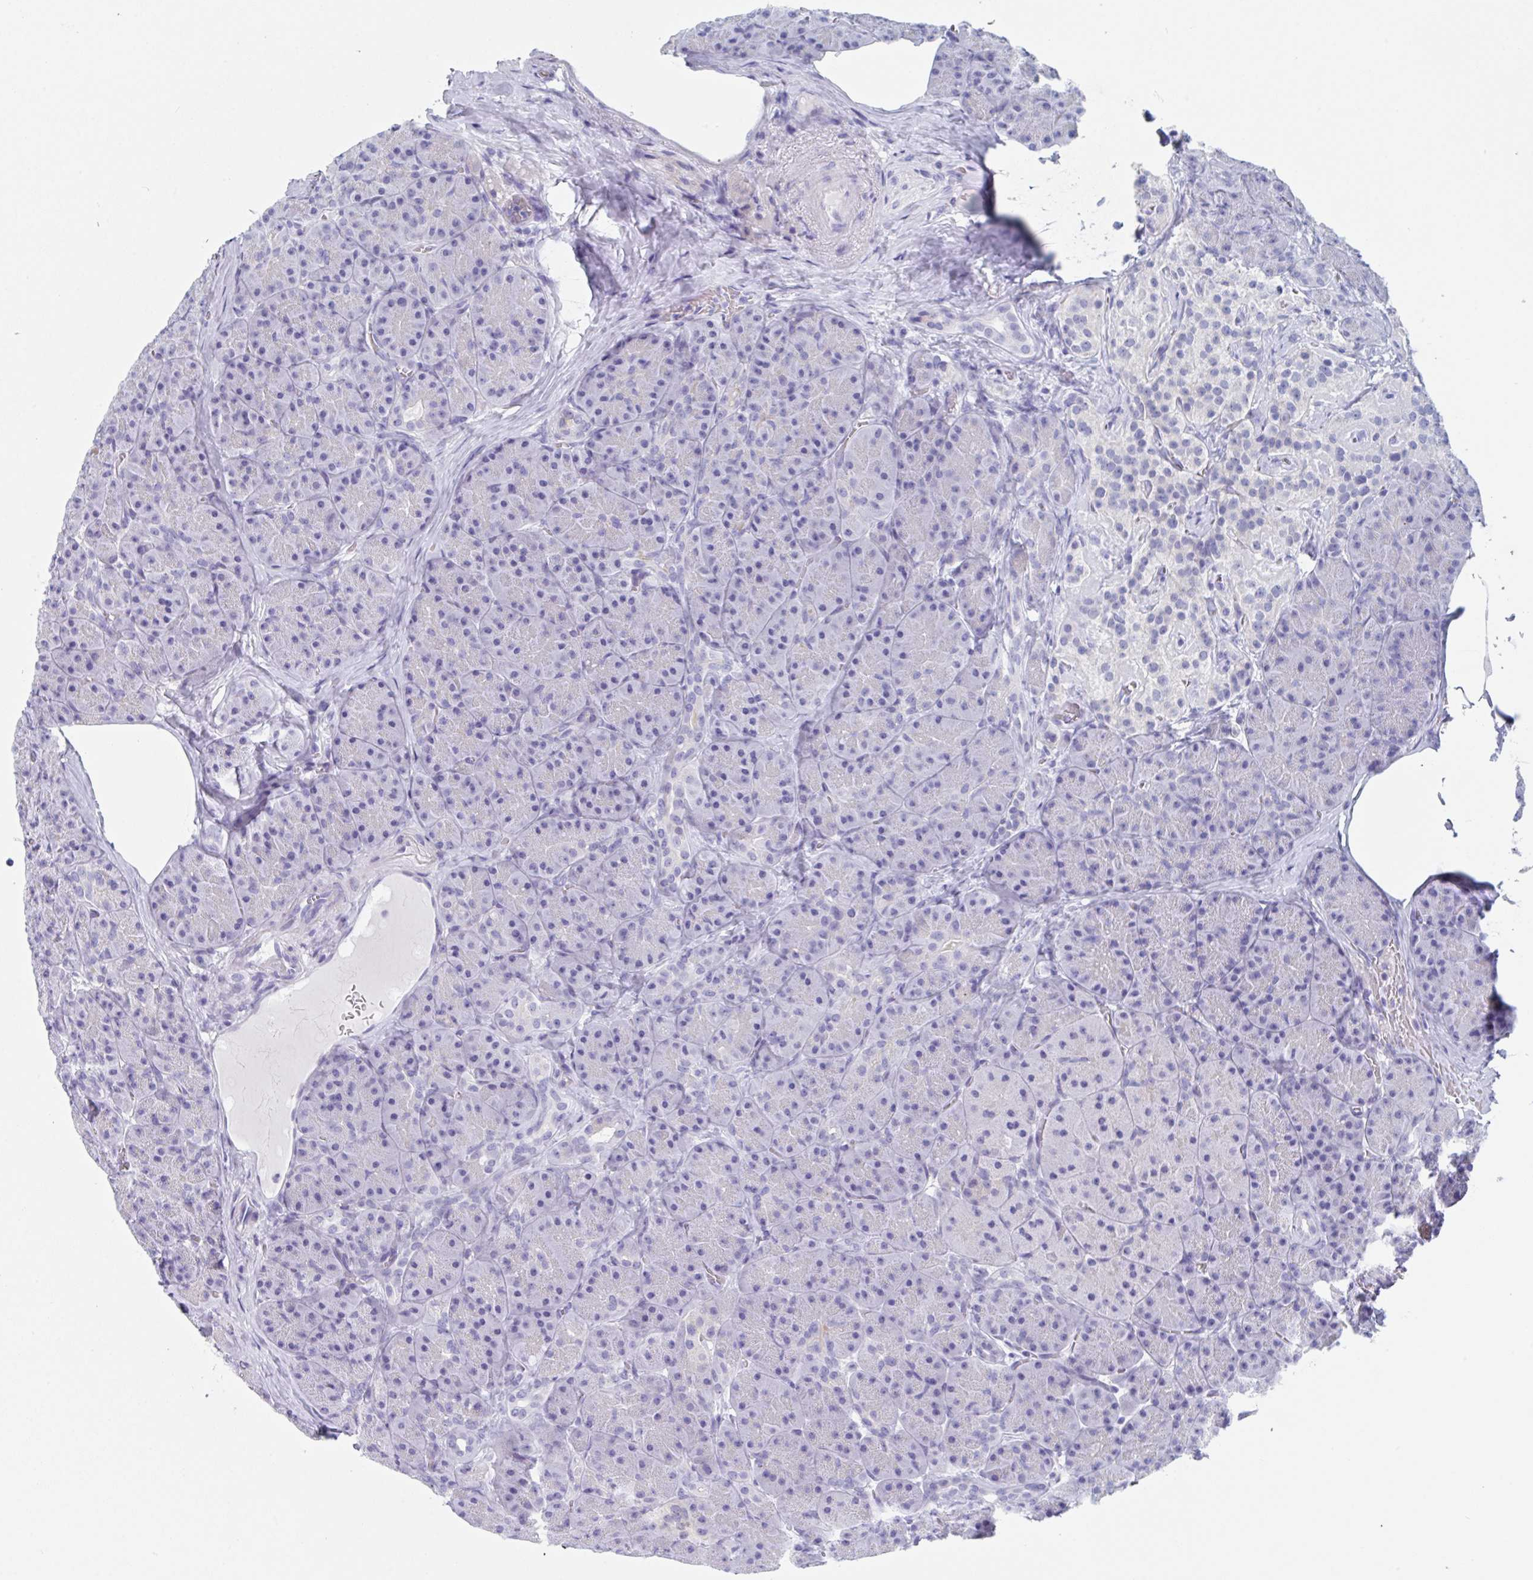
{"staining": {"intensity": "negative", "quantity": "none", "location": "none"}, "tissue": "pancreas", "cell_type": "Exocrine glandular cells", "image_type": "normal", "snomed": [{"axis": "morphology", "description": "Normal tissue, NOS"}, {"axis": "topography", "description": "Pancreas"}], "caption": "IHC micrograph of normal pancreas: human pancreas stained with DAB displays no significant protein expression in exocrine glandular cells.", "gene": "ZPBP", "patient": {"sex": "male", "age": 57}}